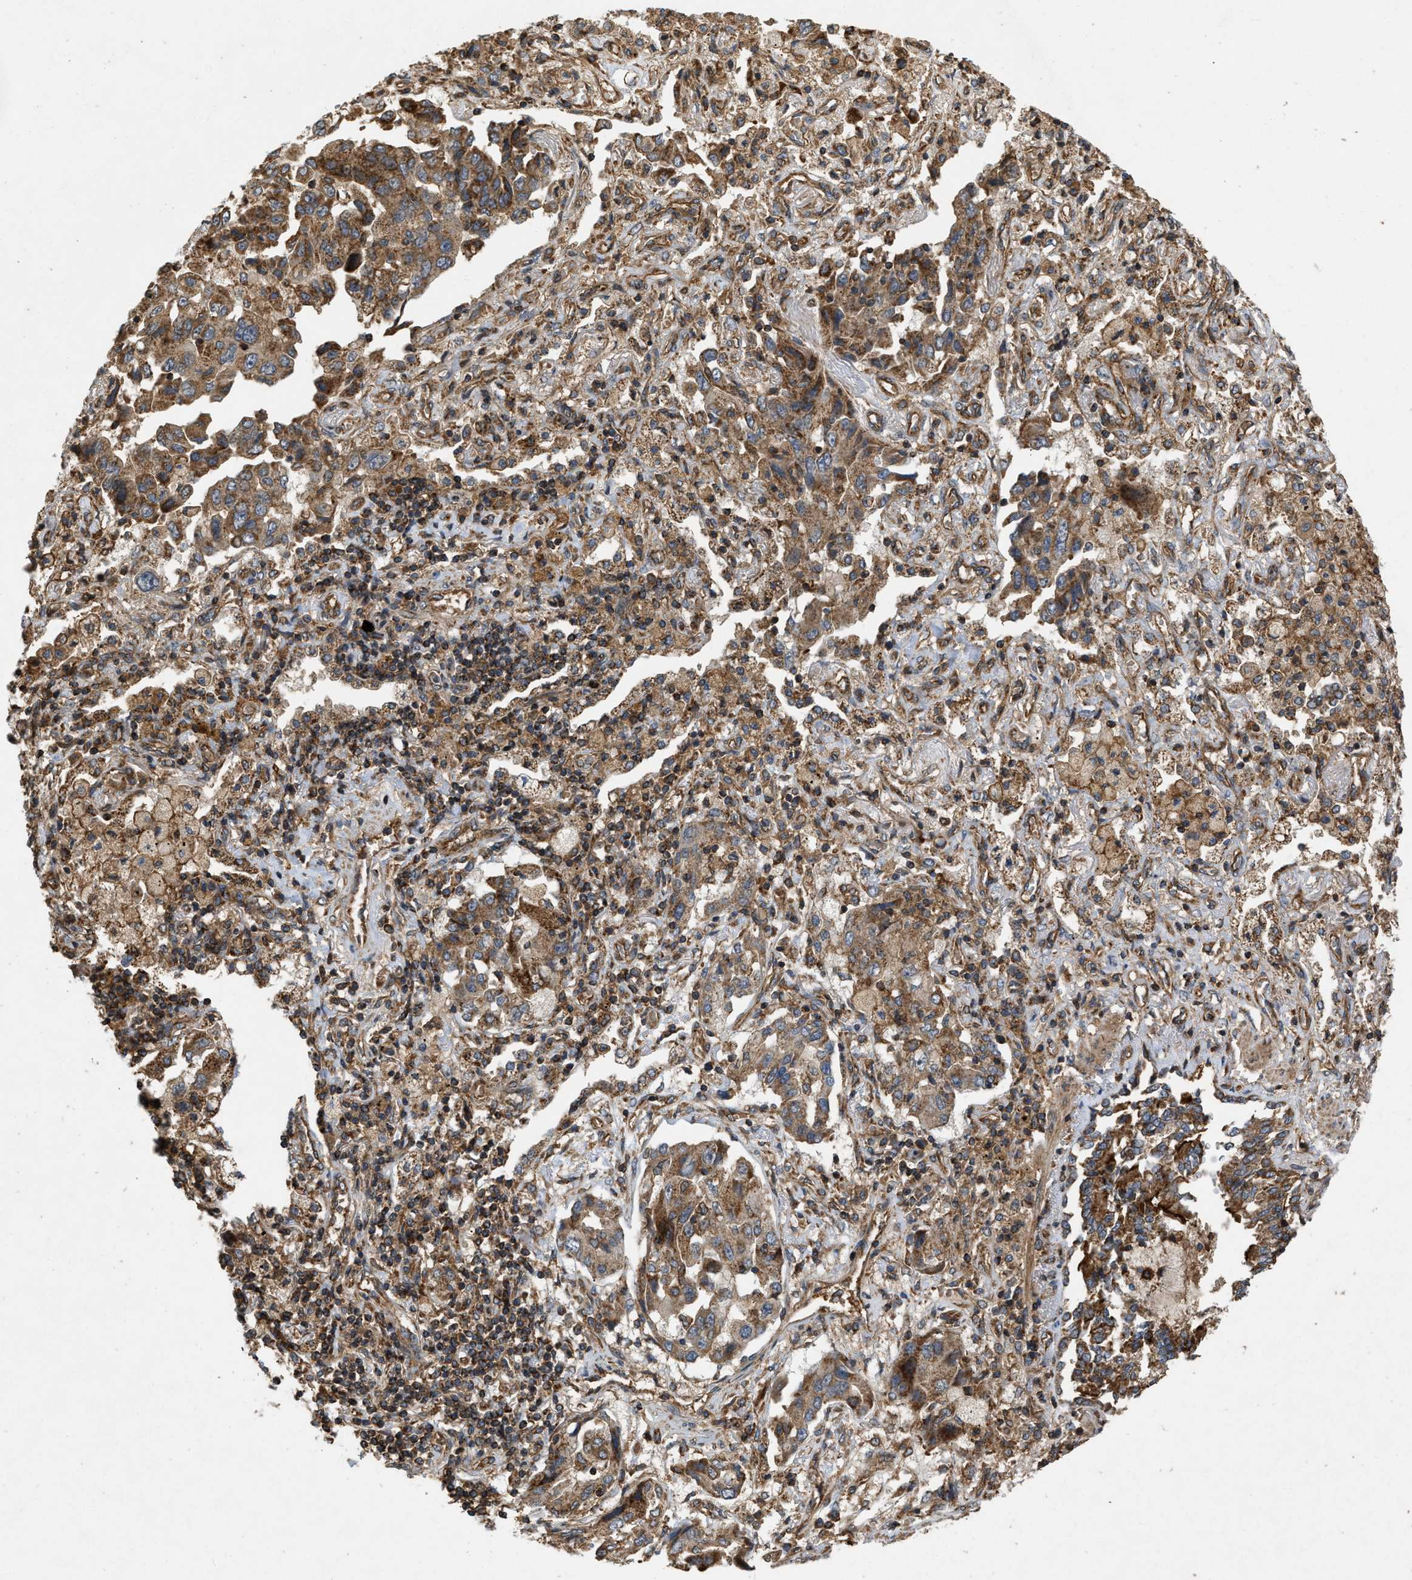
{"staining": {"intensity": "strong", "quantity": ">75%", "location": "cytoplasmic/membranous"}, "tissue": "lung cancer", "cell_type": "Tumor cells", "image_type": "cancer", "snomed": [{"axis": "morphology", "description": "Adenocarcinoma, NOS"}, {"axis": "topography", "description": "Lung"}], "caption": "Immunohistochemistry (IHC) (DAB (3,3'-diaminobenzidine)) staining of adenocarcinoma (lung) shows strong cytoplasmic/membranous protein staining in about >75% of tumor cells. (brown staining indicates protein expression, while blue staining denotes nuclei).", "gene": "GNB4", "patient": {"sex": "female", "age": 65}}